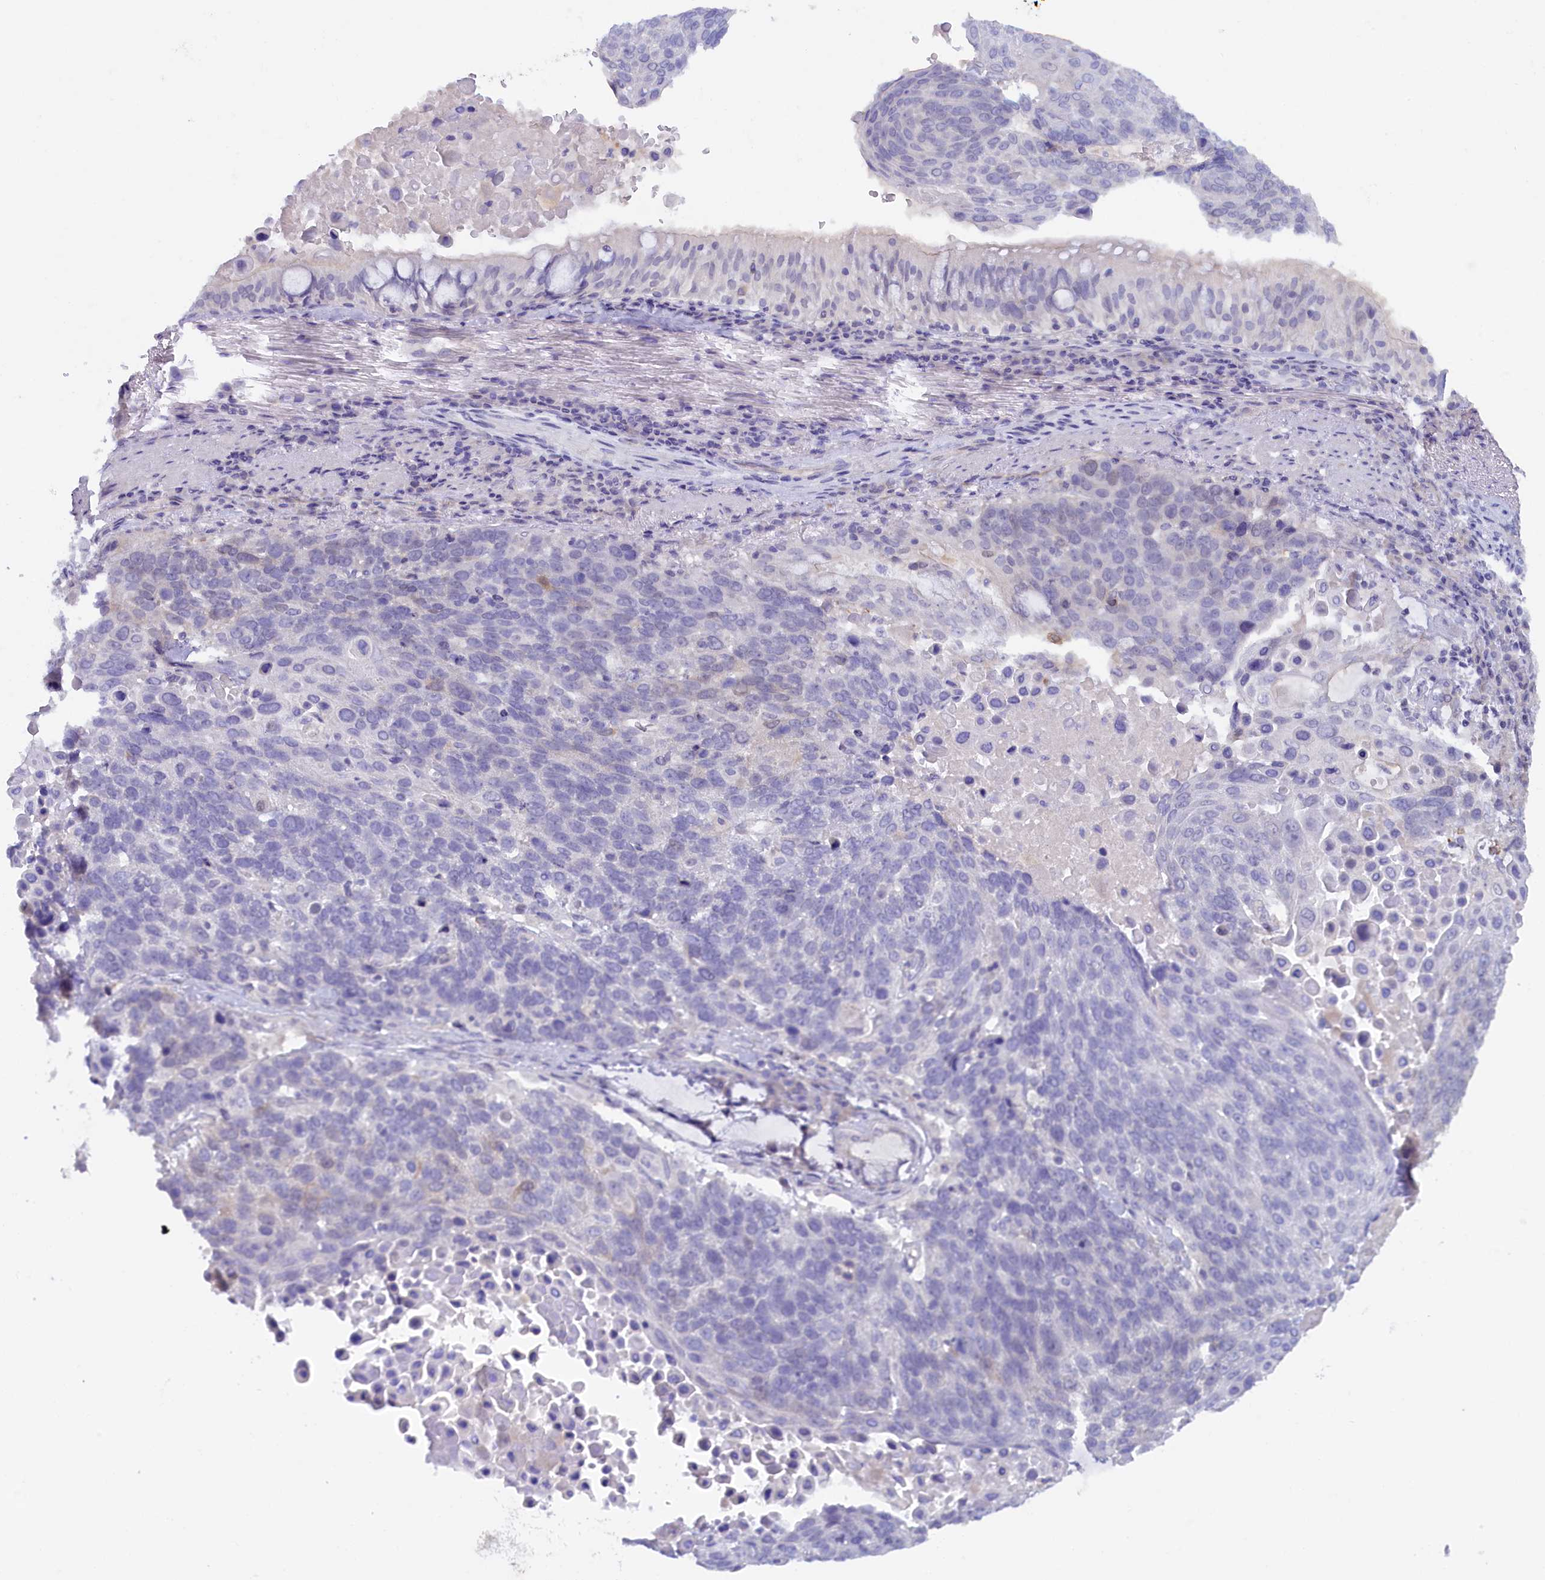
{"staining": {"intensity": "negative", "quantity": "none", "location": "none"}, "tissue": "lung cancer", "cell_type": "Tumor cells", "image_type": "cancer", "snomed": [{"axis": "morphology", "description": "Squamous cell carcinoma, NOS"}, {"axis": "topography", "description": "Lung"}], "caption": "Photomicrograph shows no significant protein staining in tumor cells of lung cancer (squamous cell carcinoma). The staining is performed using DAB brown chromogen with nuclei counter-stained in using hematoxylin.", "gene": "ZSWIM4", "patient": {"sex": "male", "age": 66}}